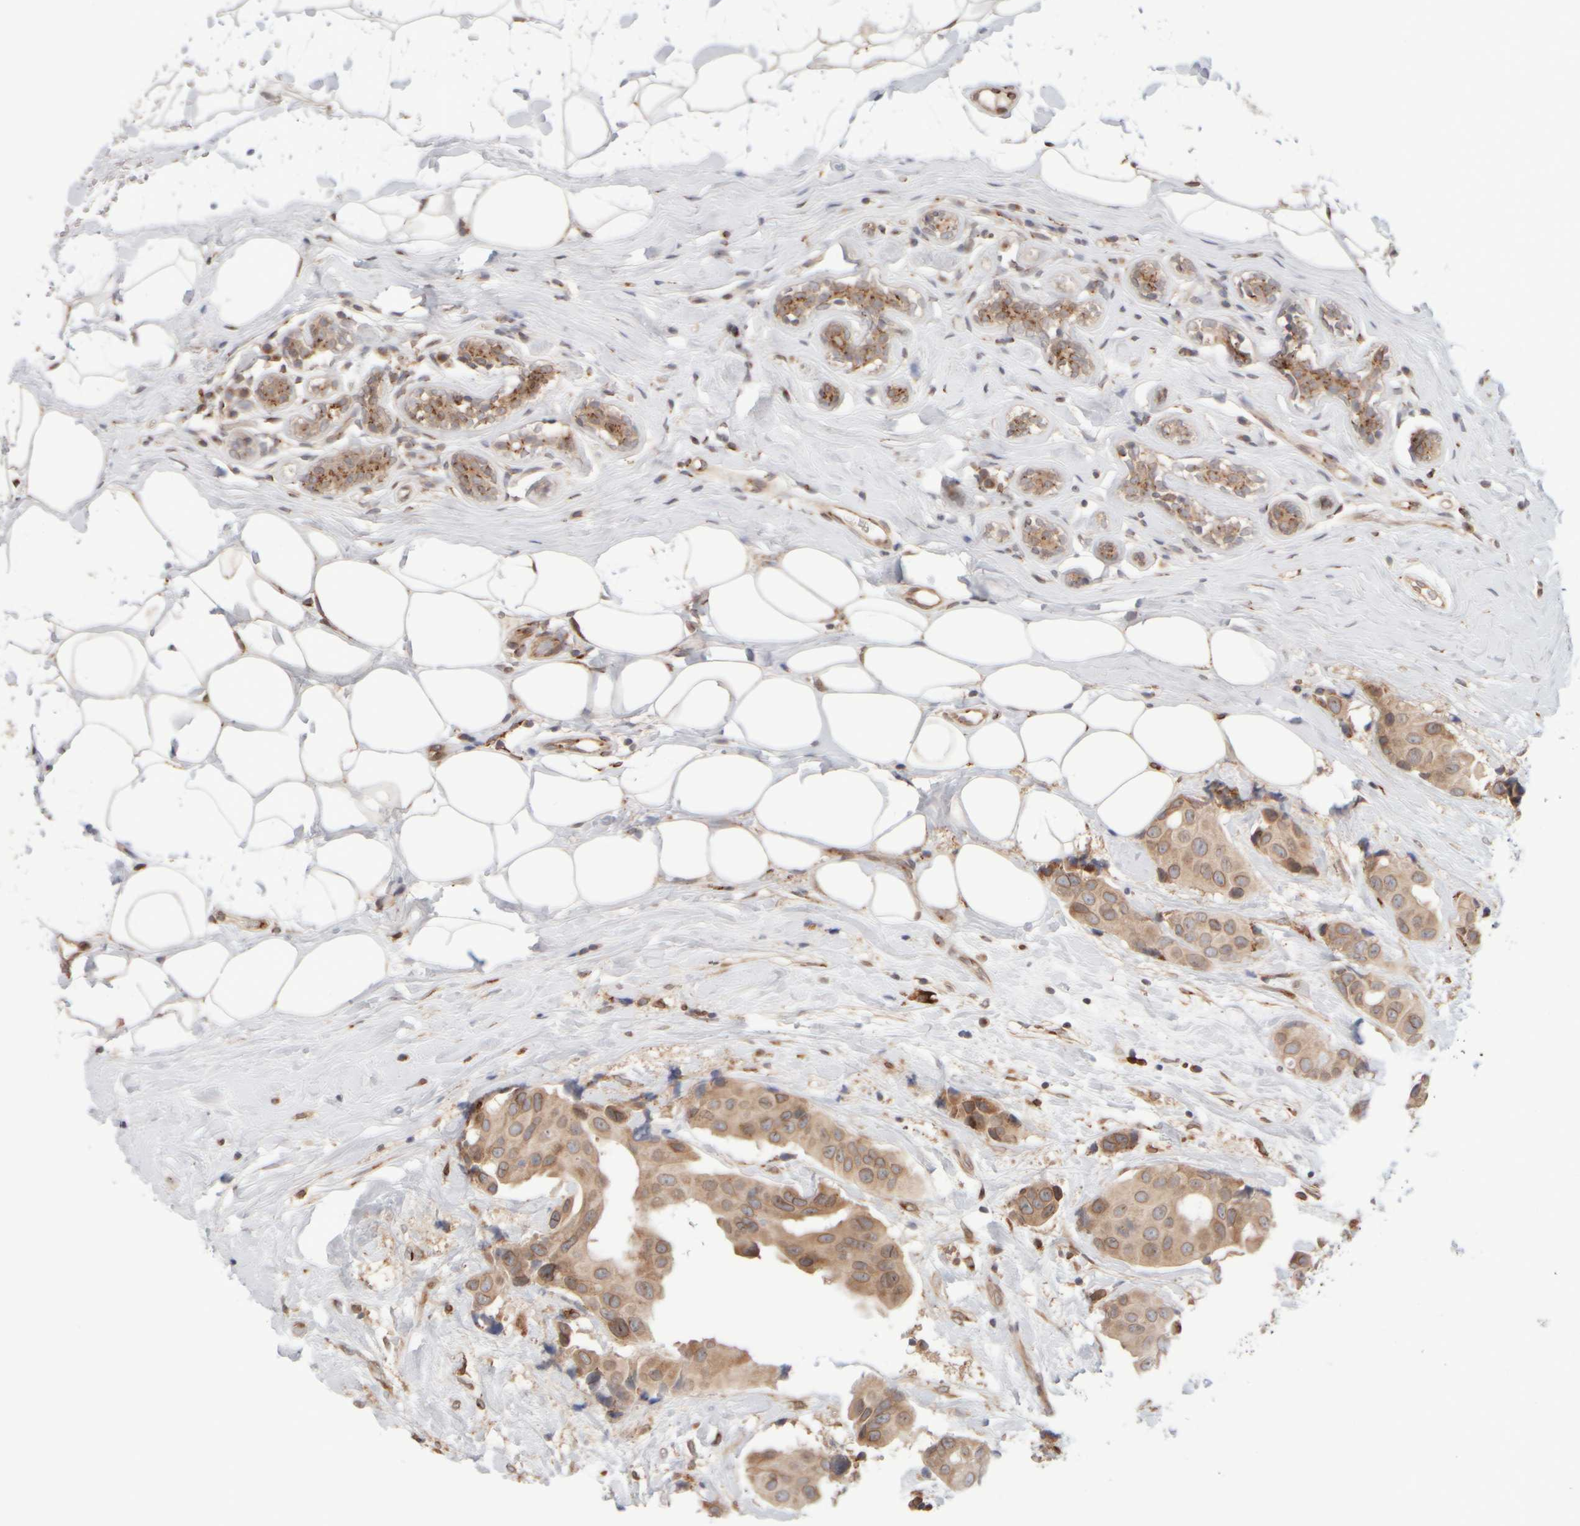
{"staining": {"intensity": "weak", "quantity": ">75%", "location": "cytoplasmic/membranous"}, "tissue": "breast cancer", "cell_type": "Tumor cells", "image_type": "cancer", "snomed": [{"axis": "morphology", "description": "Normal tissue, NOS"}, {"axis": "morphology", "description": "Duct carcinoma"}, {"axis": "topography", "description": "Breast"}], "caption": "This is a micrograph of immunohistochemistry (IHC) staining of breast cancer (infiltrating ductal carcinoma), which shows weak expression in the cytoplasmic/membranous of tumor cells.", "gene": "GCN1", "patient": {"sex": "female", "age": 39}}